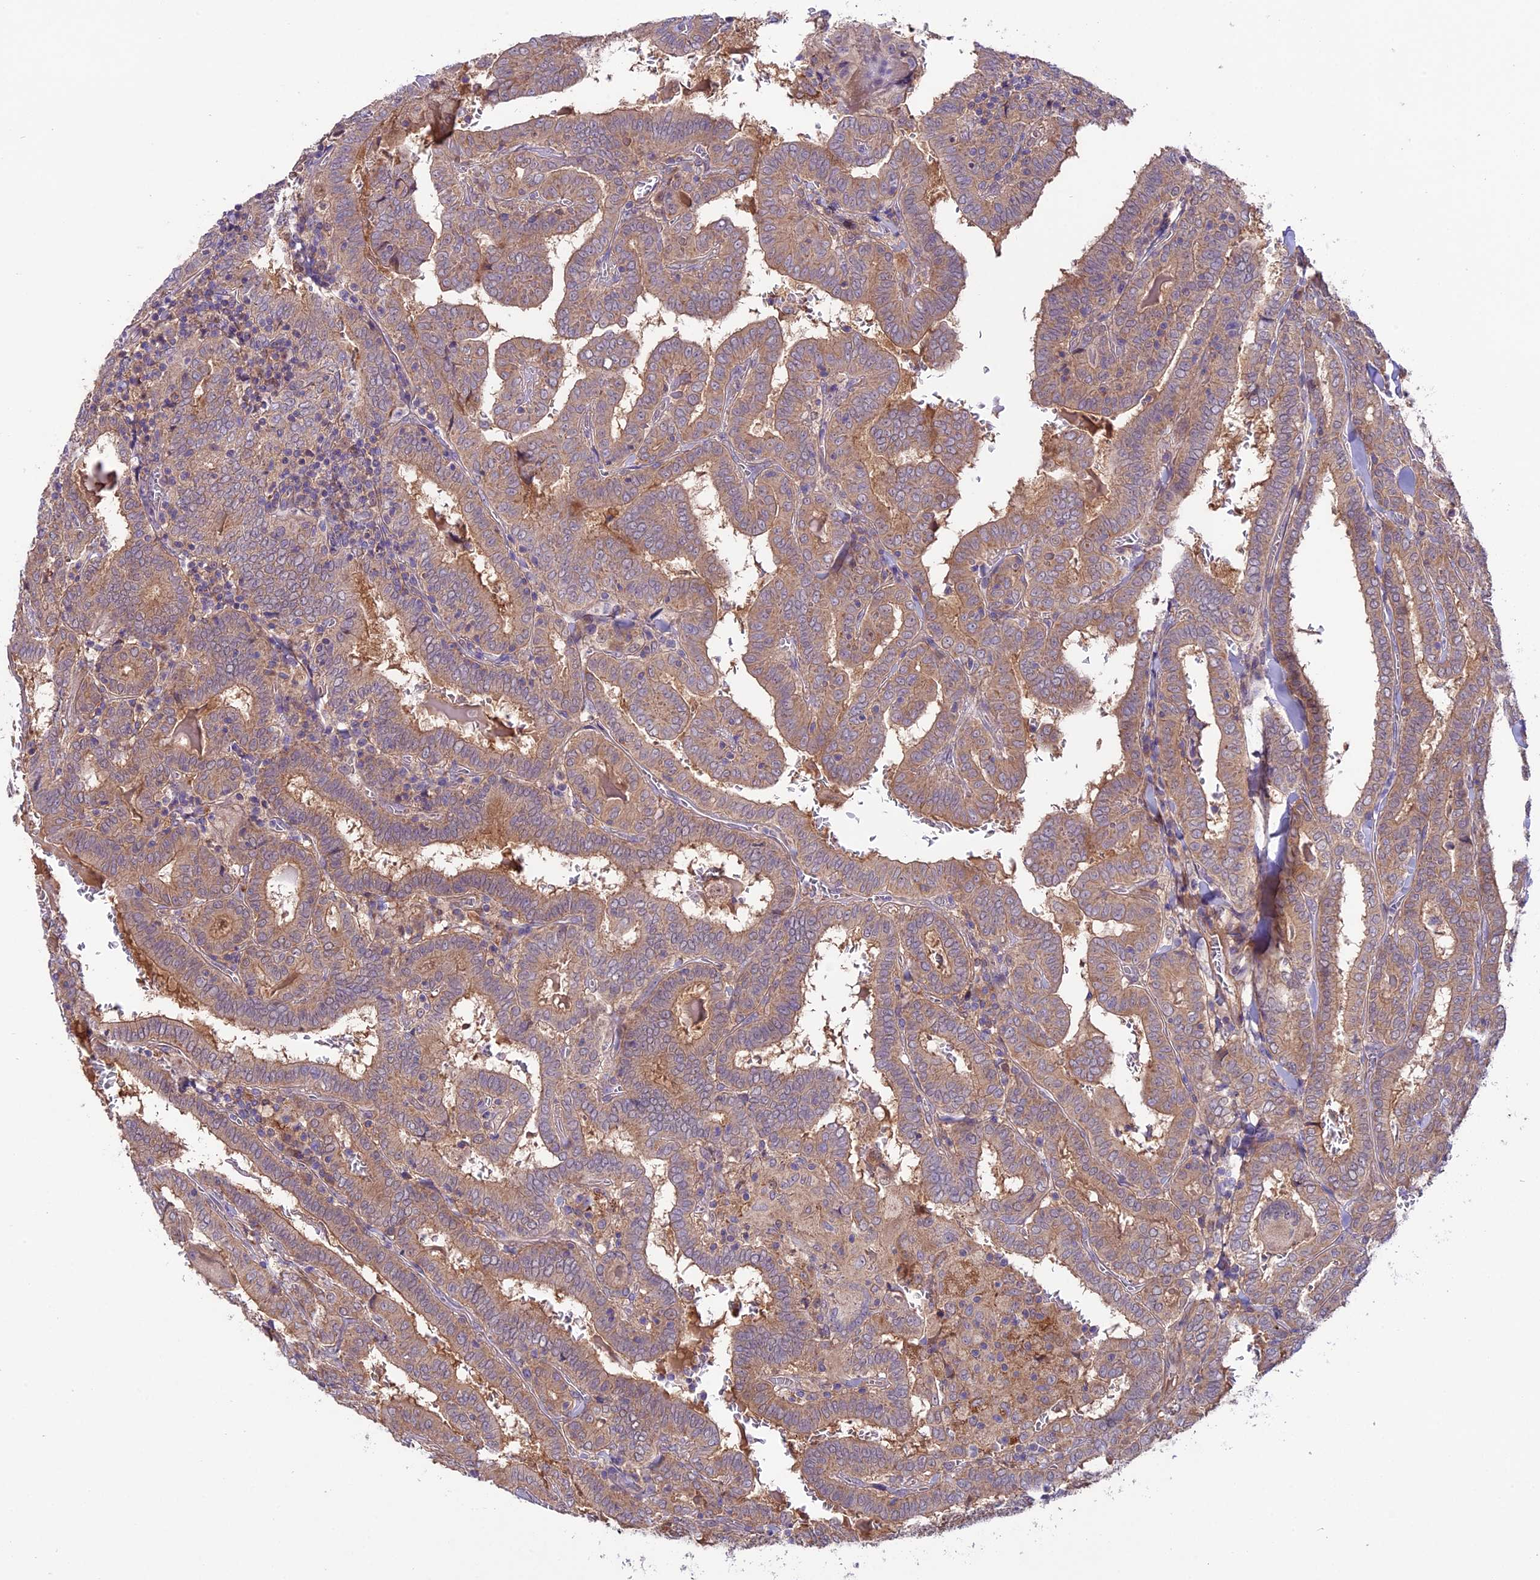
{"staining": {"intensity": "weak", "quantity": ">75%", "location": "cytoplasmic/membranous"}, "tissue": "thyroid cancer", "cell_type": "Tumor cells", "image_type": "cancer", "snomed": [{"axis": "morphology", "description": "Papillary adenocarcinoma, NOS"}, {"axis": "topography", "description": "Thyroid gland"}], "caption": "Papillary adenocarcinoma (thyroid) stained for a protein displays weak cytoplasmic/membranous positivity in tumor cells.", "gene": "COG8", "patient": {"sex": "female", "age": 72}}